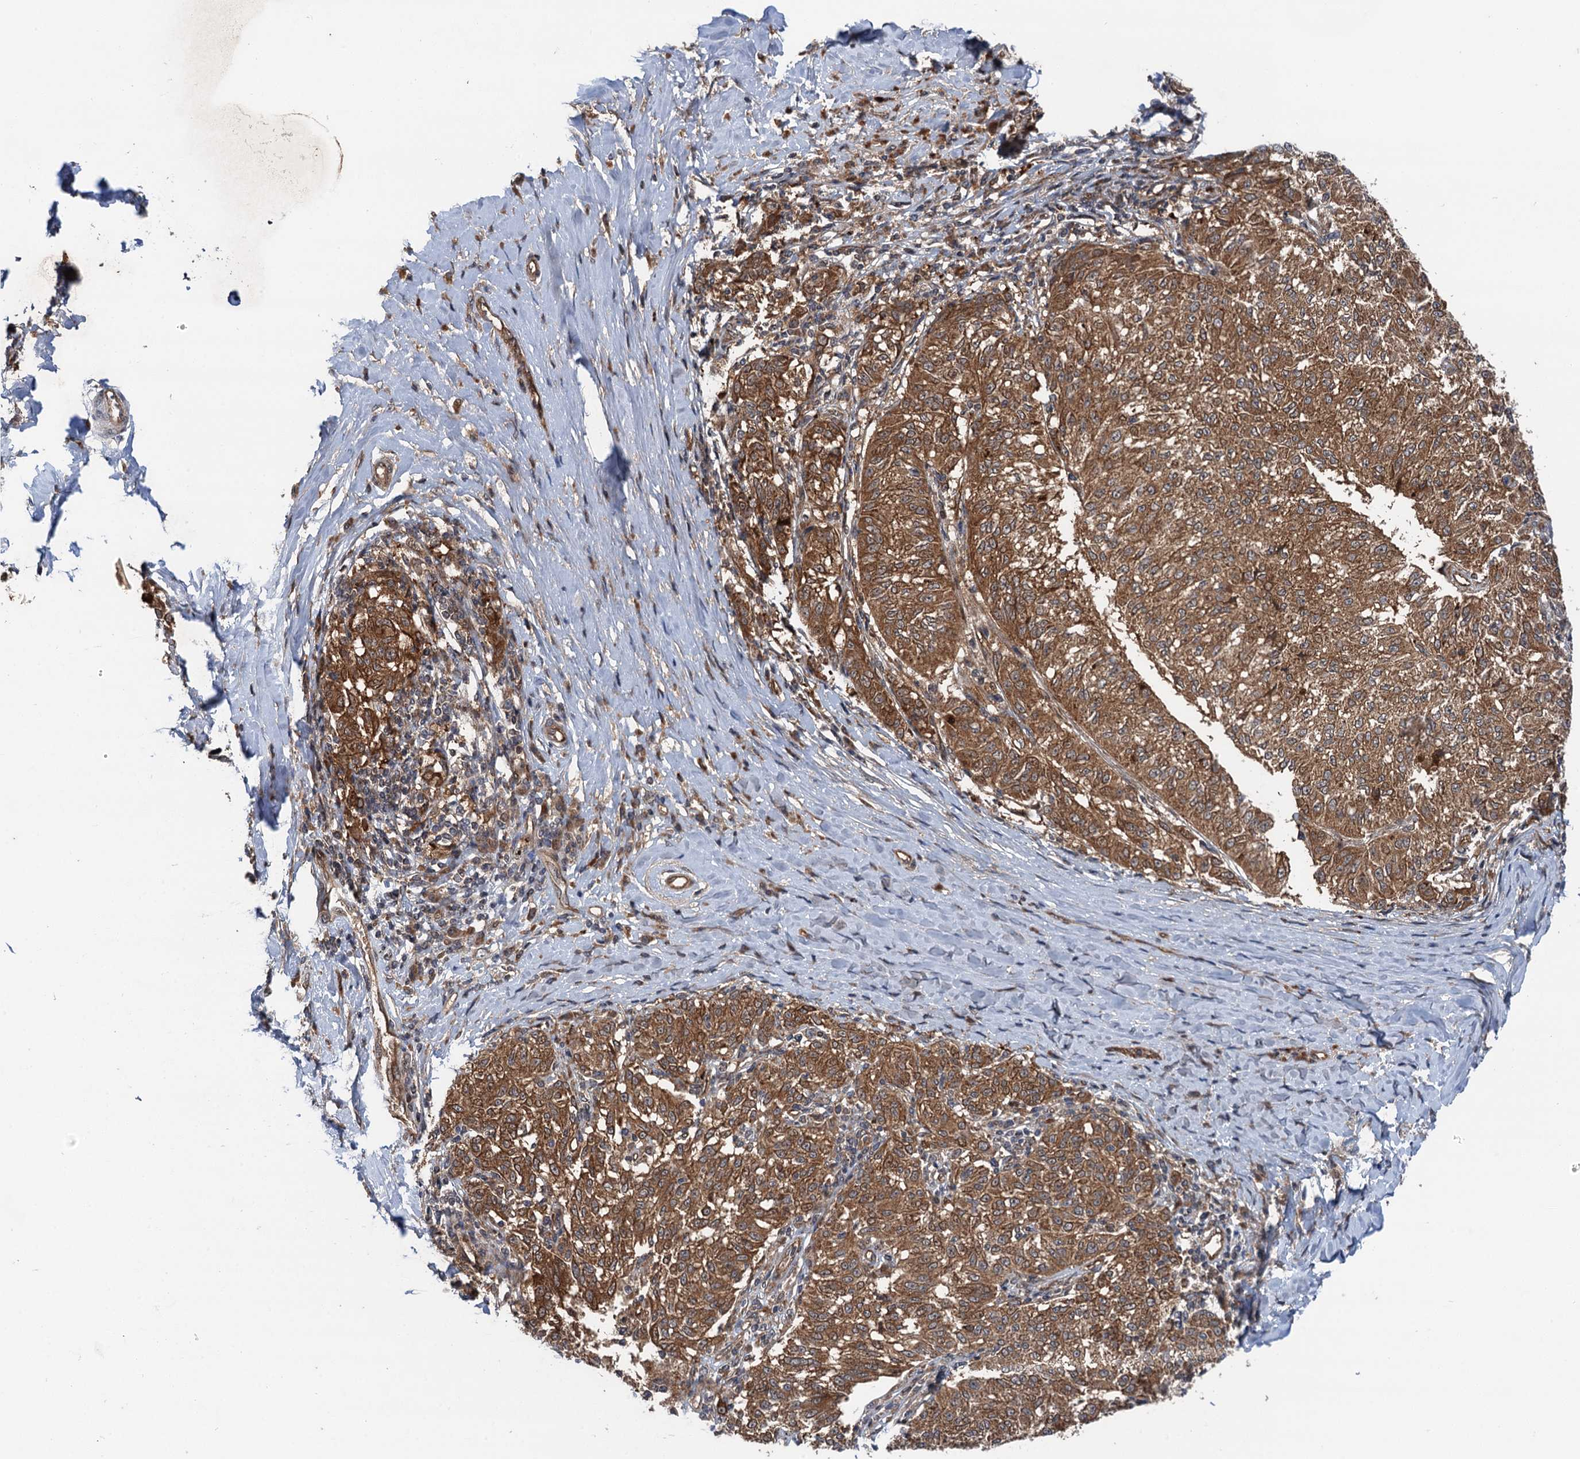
{"staining": {"intensity": "moderate", "quantity": ">75%", "location": "cytoplasmic/membranous"}, "tissue": "melanoma", "cell_type": "Tumor cells", "image_type": "cancer", "snomed": [{"axis": "morphology", "description": "Malignant melanoma, NOS"}, {"axis": "topography", "description": "Skin"}], "caption": "IHC histopathology image of neoplastic tissue: human malignant melanoma stained using immunohistochemistry reveals medium levels of moderate protein expression localized specifically in the cytoplasmic/membranous of tumor cells, appearing as a cytoplasmic/membranous brown color.", "gene": "NLRP10", "patient": {"sex": "female", "age": 72}}